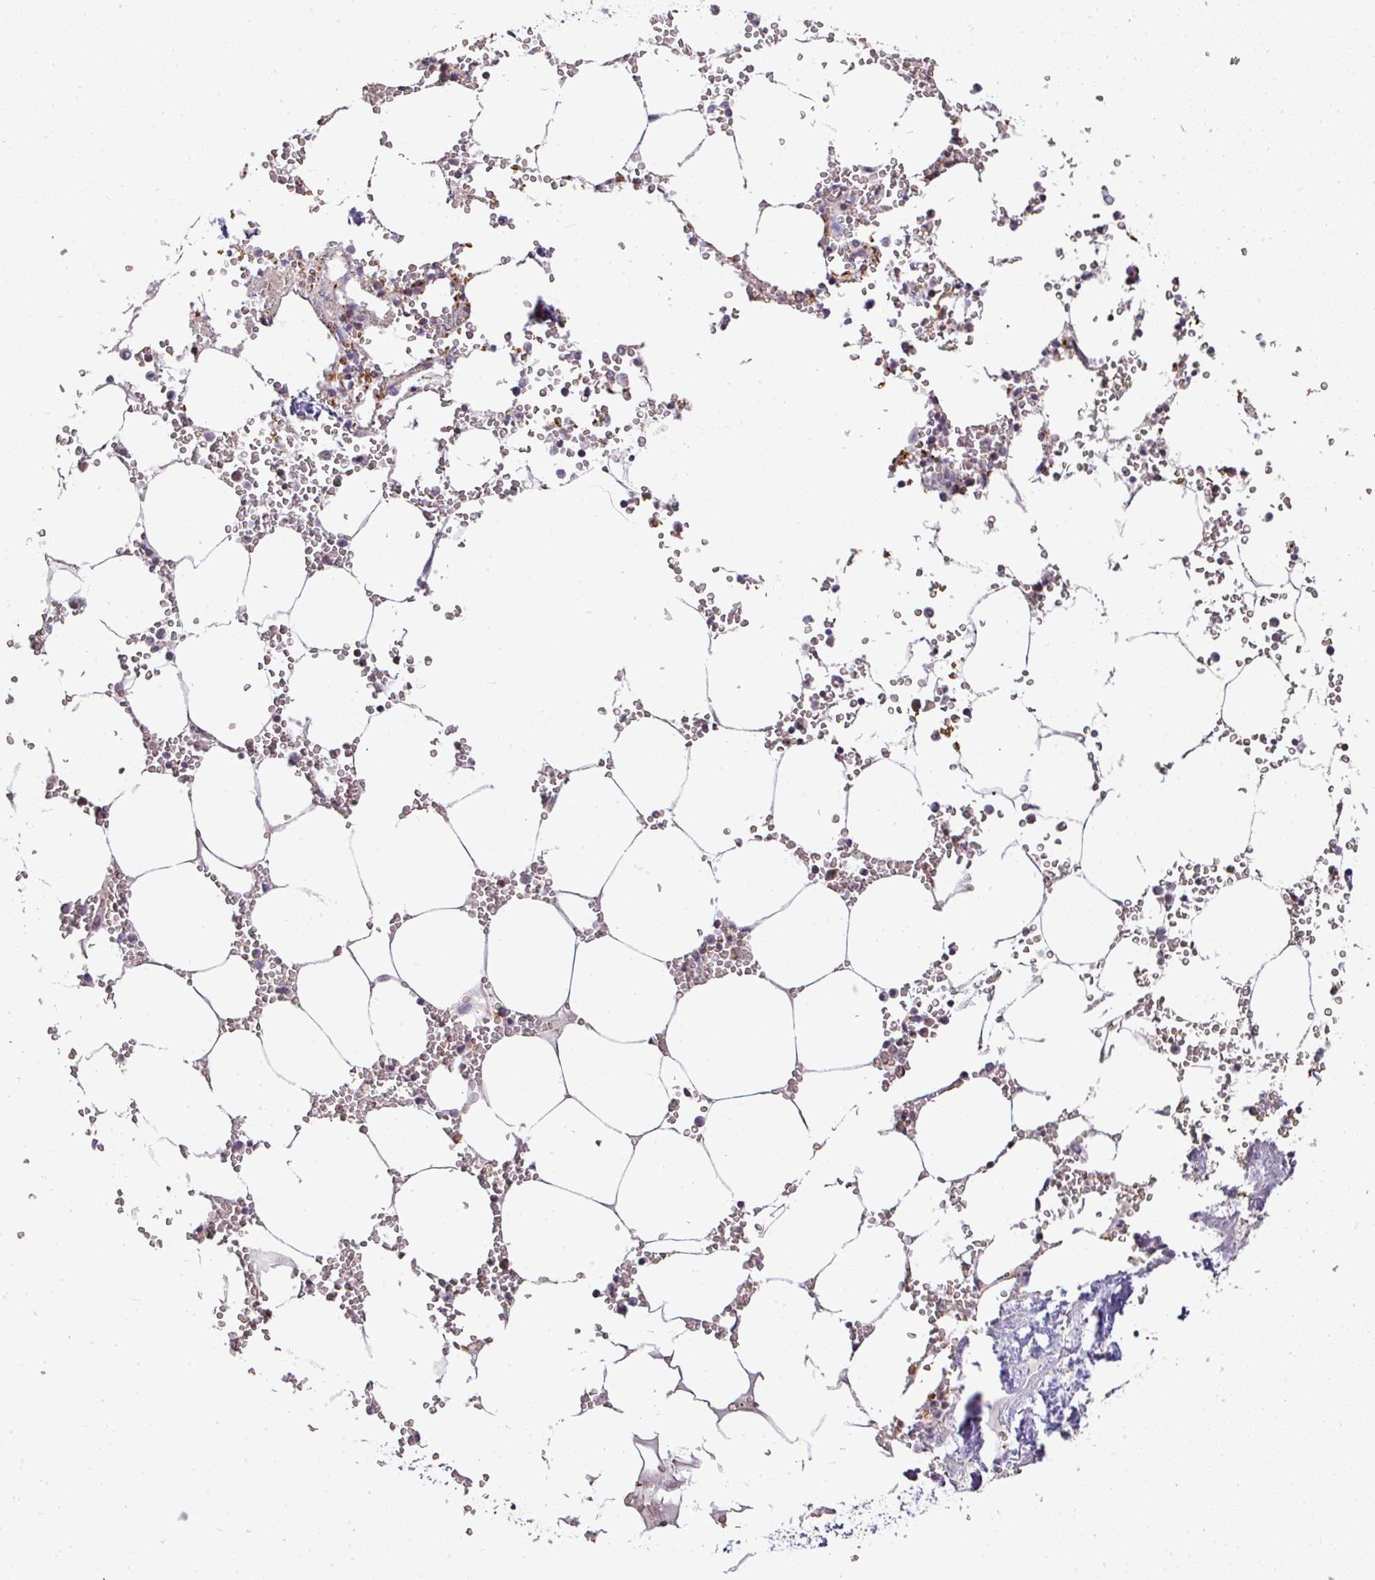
{"staining": {"intensity": "weak", "quantity": "<25%", "location": "cytoplasmic/membranous"}, "tissue": "bone marrow", "cell_type": "Hematopoietic cells", "image_type": "normal", "snomed": [{"axis": "morphology", "description": "Normal tissue, NOS"}, {"axis": "topography", "description": "Bone marrow"}], "caption": "Immunohistochemistry (IHC) image of unremarkable bone marrow stained for a protein (brown), which displays no positivity in hematopoietic cells. (Stains: DAB (3,3'-diaminobenzidine) immunohistochemistry (IHC) with hematoxylin counter stain, Microscopy: brightfield microscopy at high magnification).", "gene": "MYOM2", "patient": {"sex": "male", "age": 54}}